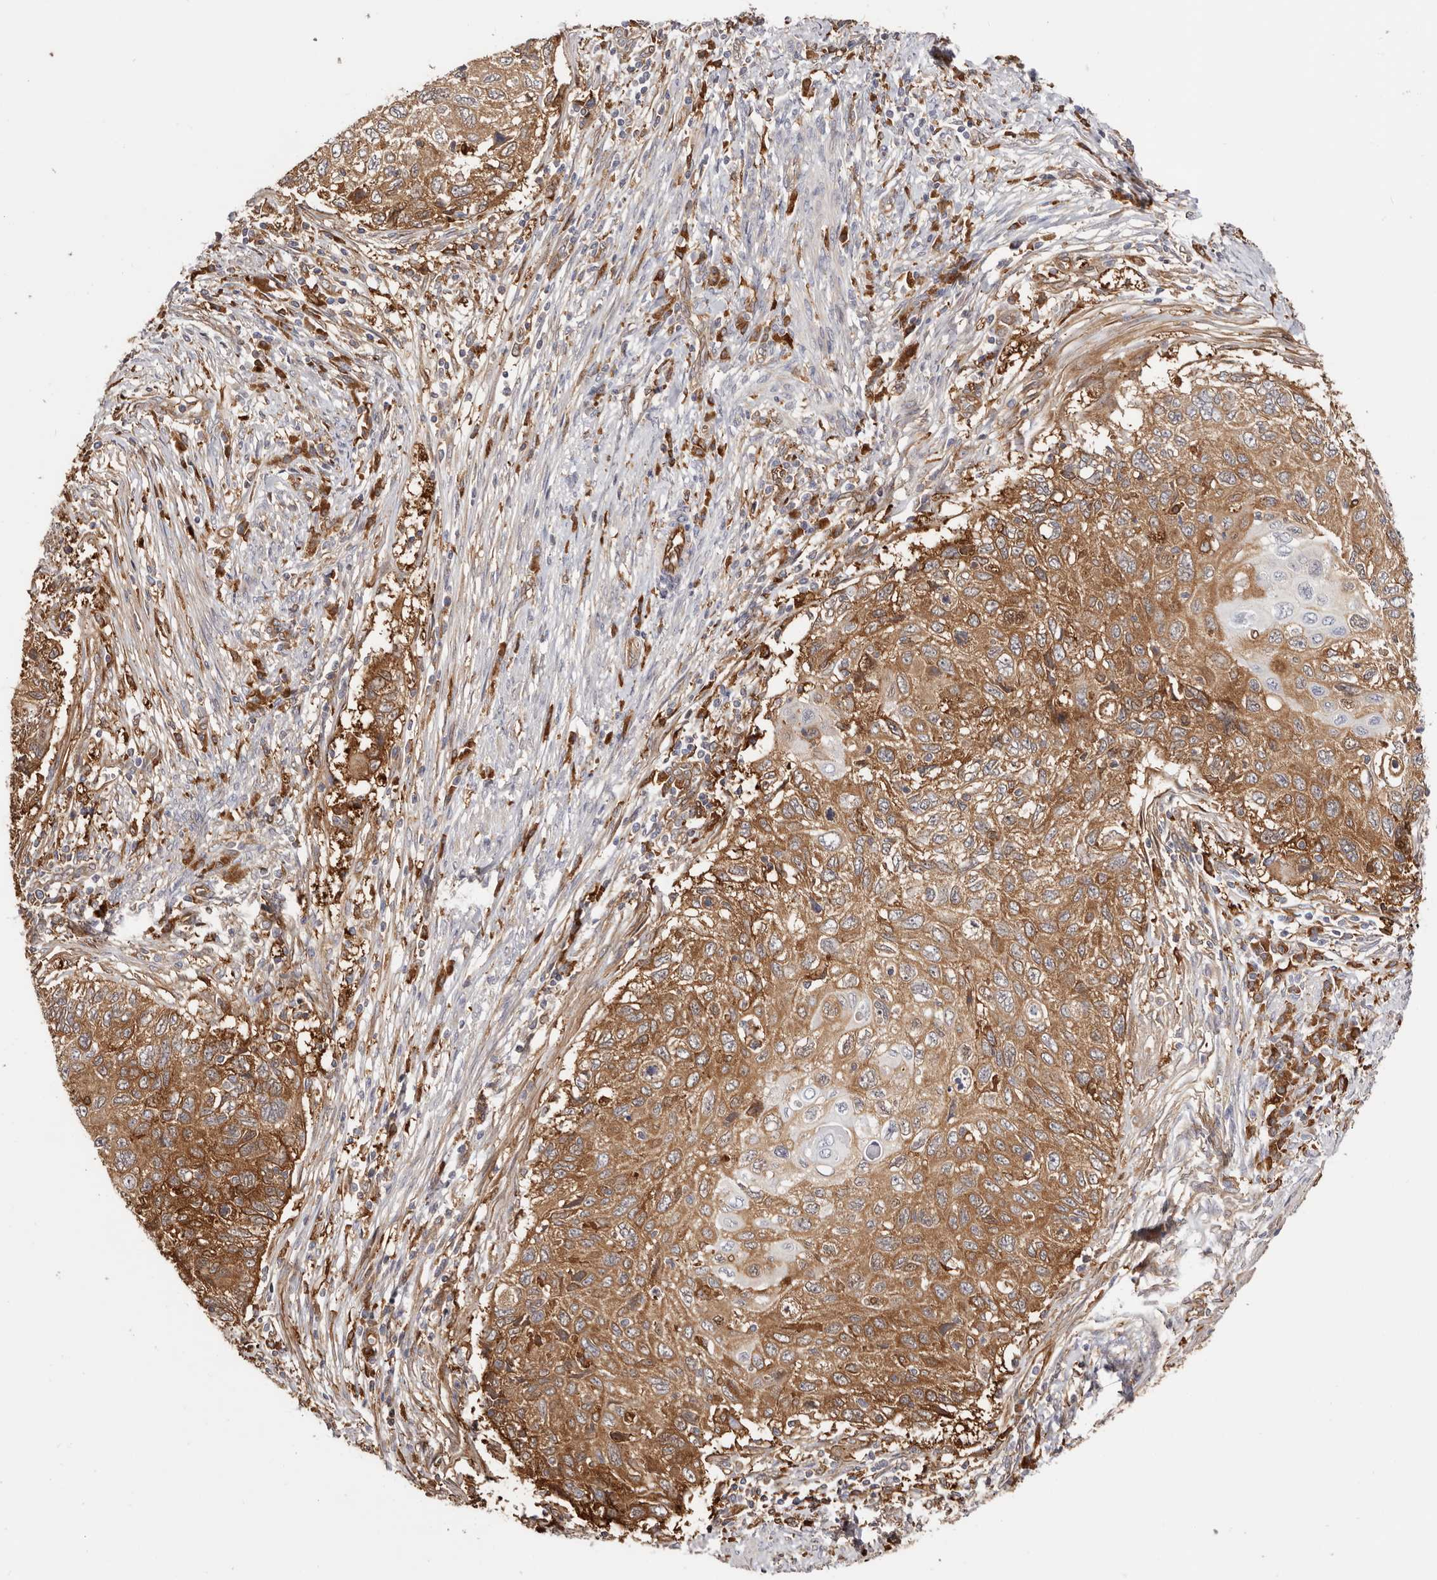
{"staining": {"intensity": "moderate", "quantity": ">75%", "location": "cytoplasmic/membranous"}, "tissue": "cervical cancer", "cell_type": "Tumor cells", "image_type": "cancer", "snomed": [{"axis": "morphology", "description": "Squamous cell carcinoma, NOS"}, {"axis": "topography", "description": "Cervix"}], "caption": "Immunohistochemistry (IHC) staining of cervical cancer (squamous cell carcinoma), which displays medium levels of moderate cytoplasmic/membranous positivity in approximately >75% of tumor cells indicating moderate cytoplasmic/membranous protein staining. The staining was performed using DAB (3,3'-diaminobenzidine) (brown) for protein detection and nuclei were counterstained in hematoxylin (blue).", "gene": "LAP3", "patient": {"sex": "female", "age": 70}}